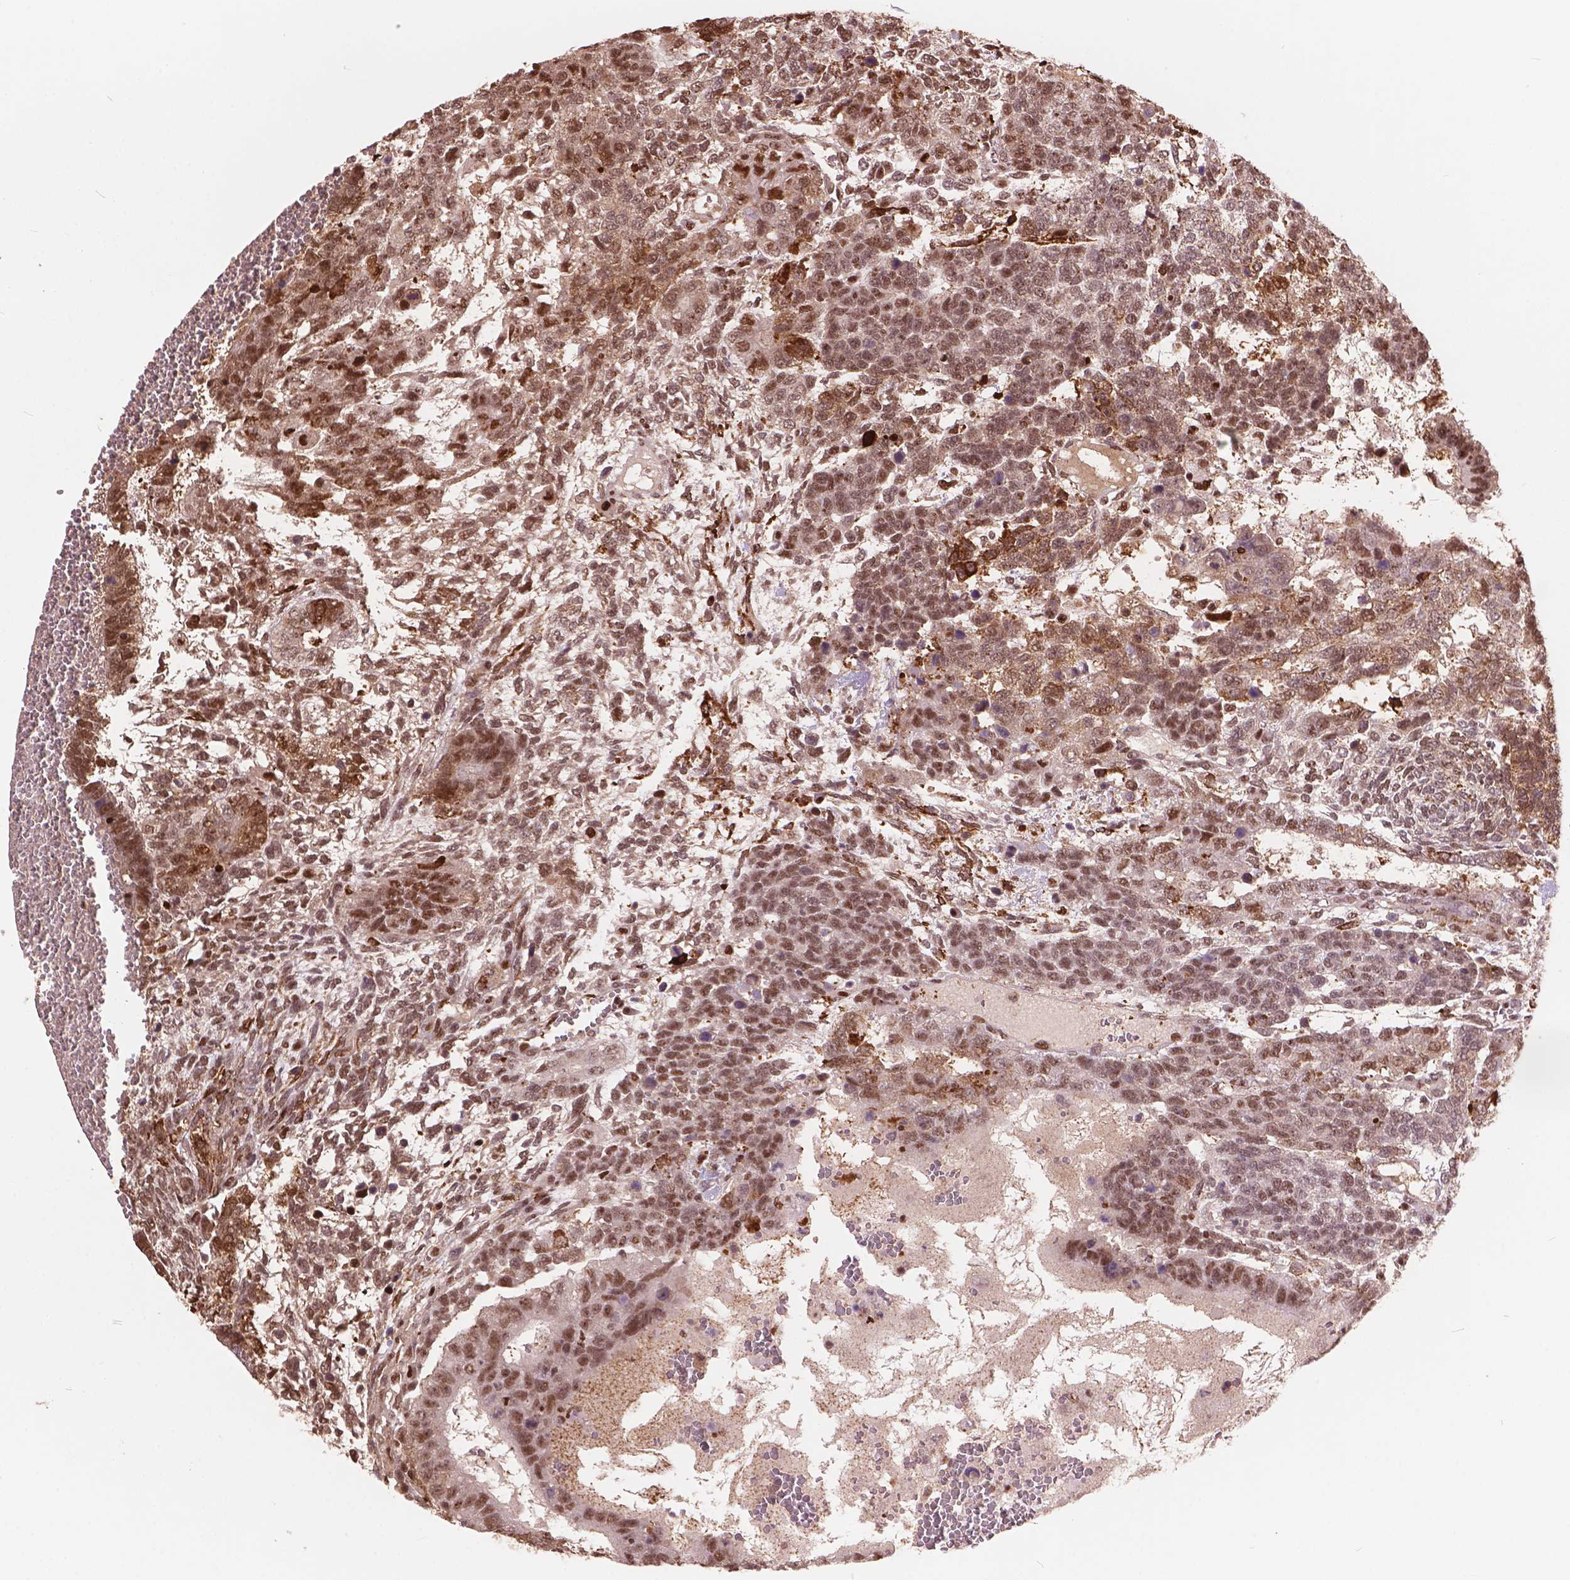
{"staining": {"intensity": "moderate", "quantity": ">75%", "location": "cytoplasmic/membranous,nuclear"}, "tissue": "testis cancer", "cell_type": "Tumor cells", "image_type": "cancer", "snomed": [{"axis": "morphology", "description": "Normal tissue, NOS"}, {"axis": "morphology", "description": "Carcinoma, Embryonal, NOS"}, {"axis": "topography", "description": "Testis"}, {"axis": "topography", "description": "Epididymis"}], "caption": "Testis embryonal carcinoma stained with a protein marker demonstrates moderate staining in tumor cells.", "gene": "ANP32B", "patient": {"sex": "male", "age": 23}}